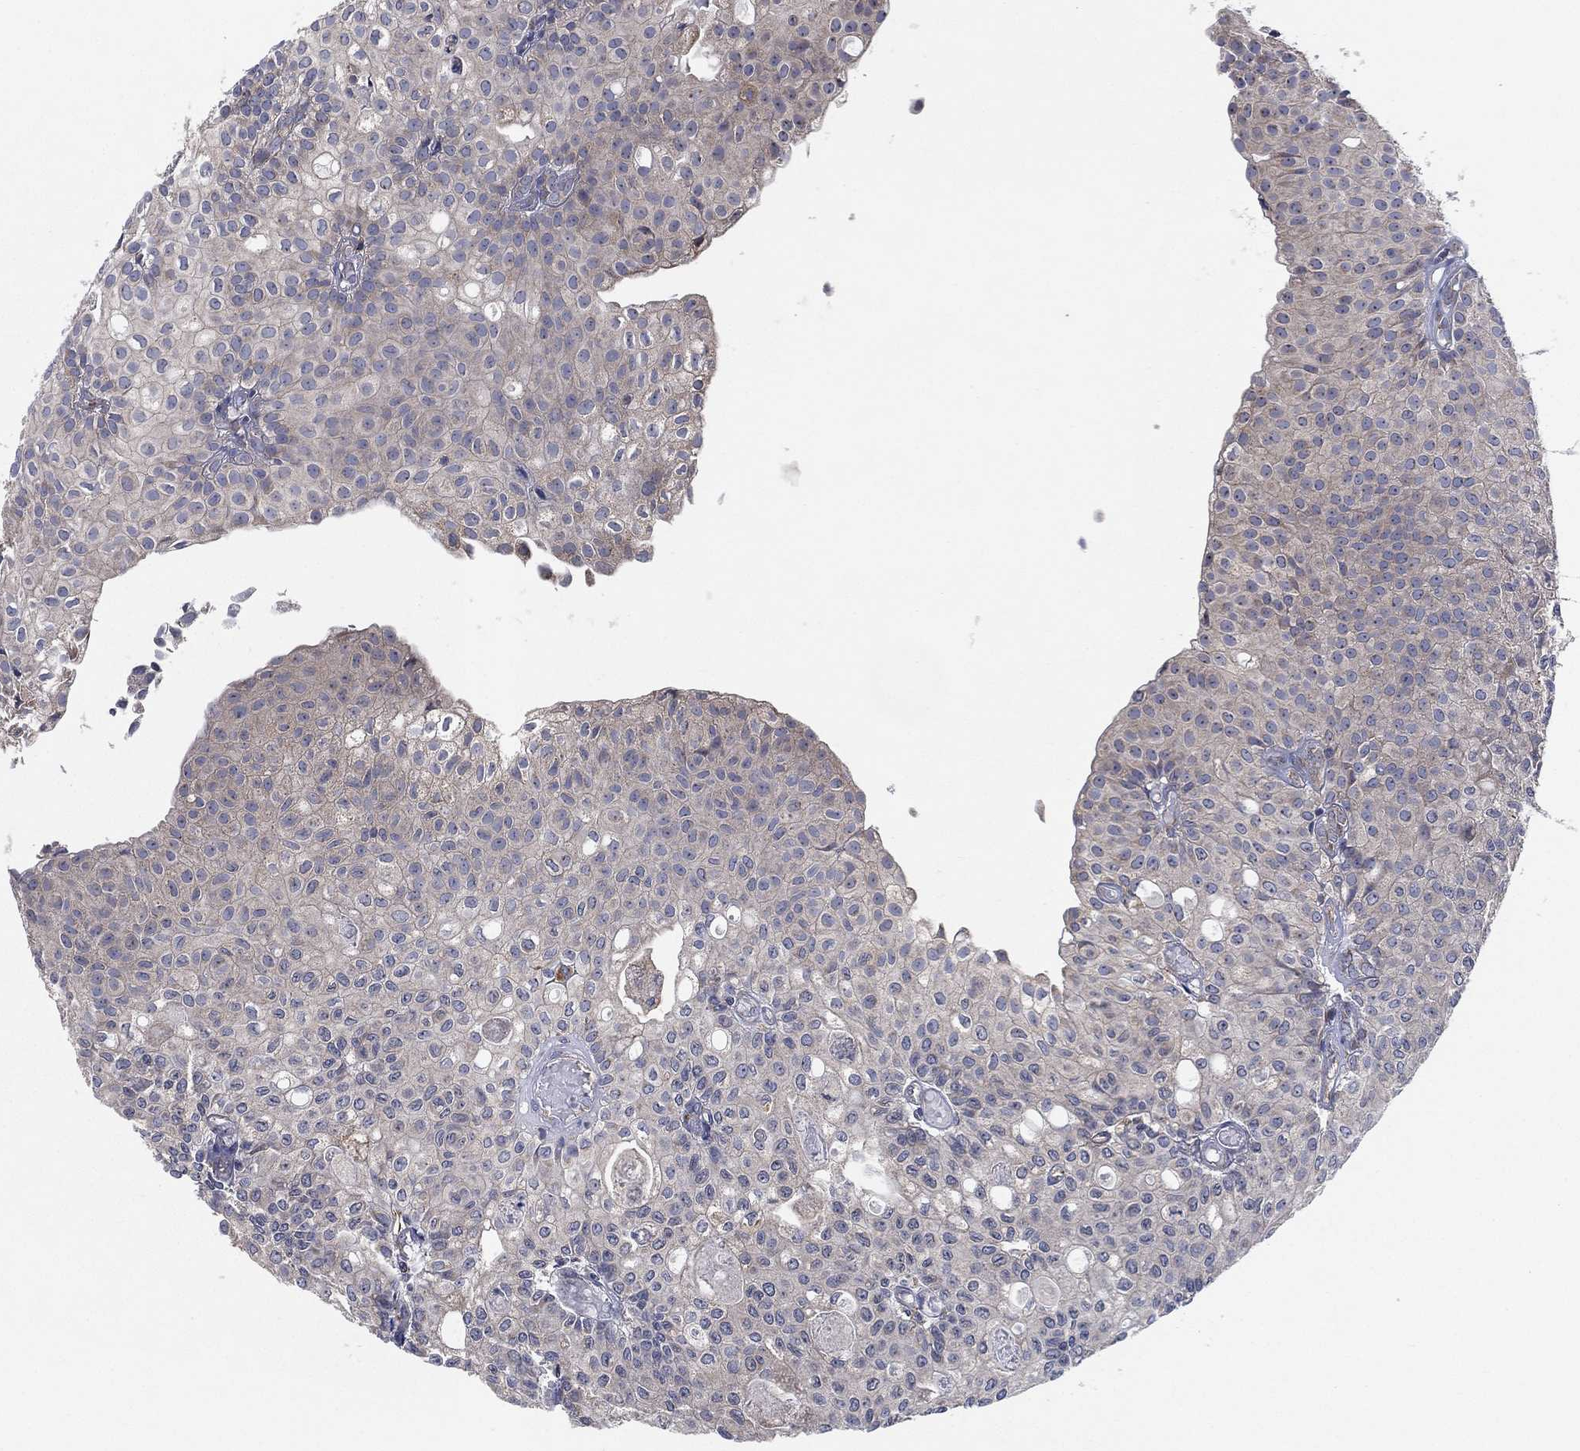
{"staining": {"intensity": "negative", "quantity": "none", "location": "none"}, "tissue": "urothelial cancer", "cell_type": "Tumor cells", "image_type": "cancer", "snomed": [{"axis": "morphology", "description": "Urothelial carcinoma, Low grade"}, {"axis": "topography", "description": "Urinary bladder"}], "caption": "A high-resolution micrograph shows immunohistochemistry staining of urothelial carcinoma (low-grade), which shows no significant expression in tumor cells.", "gene": "FAM104A", "patient": {"sex": "male", "age": 89}}